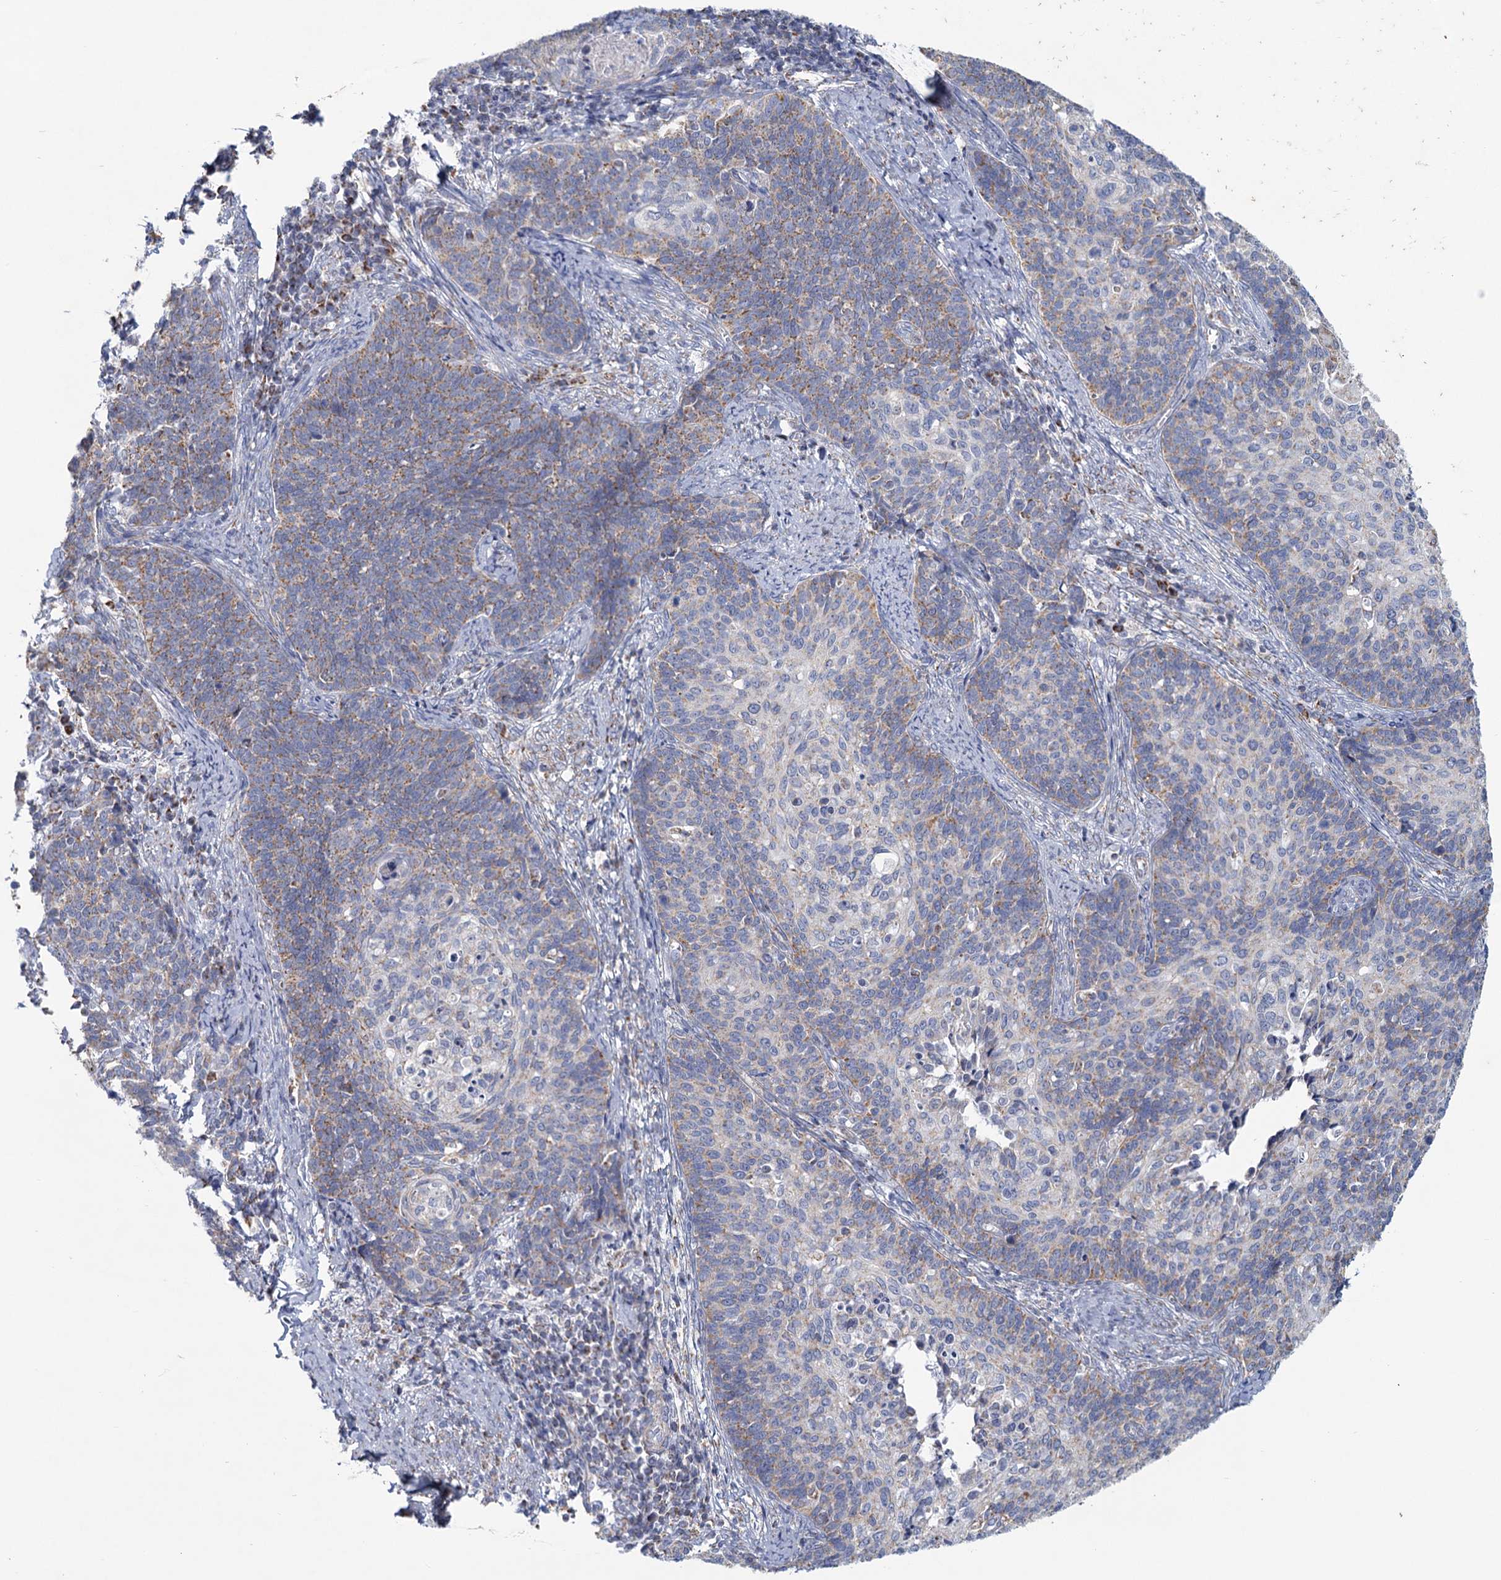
{"staining": {"intensity": "moderate", "quantity": "25%-75%", "location": "cytoplasmic/membranous"}, "tissue": "cervical cancer", "cell_type": "Tumor cells", "image_type": "cancer", "snomed": [{"axis": "morphology", "description": "Squamous cell carcinoma, NOS"}, {"axis": "topography", "description": "Cervix"}], "caption": "The immunohistochemical stain highlights moderate cytoplasmic/membranous staining in tumor cells of cervical cancer tissue.", "gene": "NDUFC2", "patient": {"sex": "female", "age": 39}}